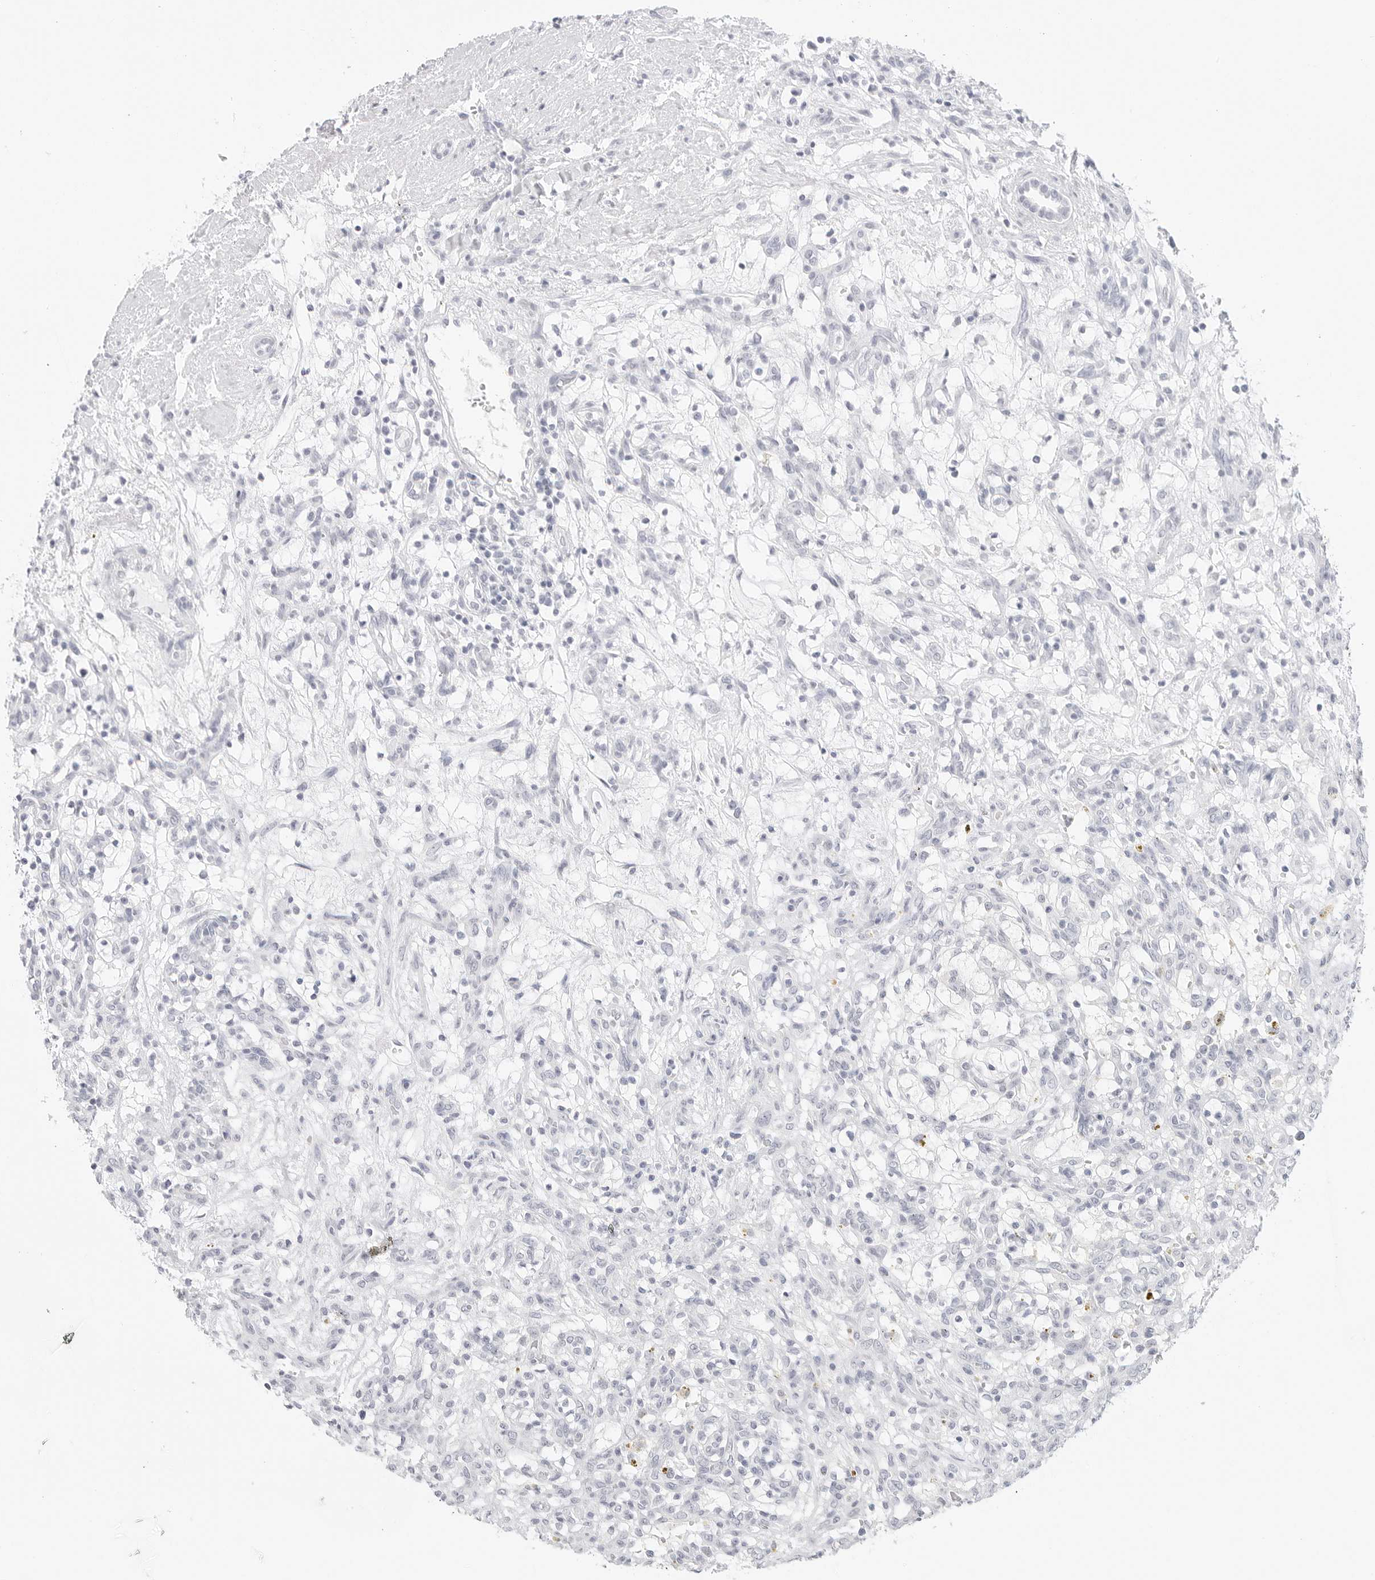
{"staining": {"intensity": "negative", "quantity": "none", "location": "none"}, "tissue": "renal cancer", "cell_type": "Tumor cells", "image_type": "cancer", "snomed": [{"axis": "morphology", "description": "Adenocarcinoma, NOS"}, {"axis": "topography", "description": "Kidney"}], "caption": "High power microscopy micrograph of an immunohistochemistry micrograph of renal cancer, revealing no significant staining in tumor cells. (Stains: DAB immunohistochemistry with hematoxylin counter stain, Microscopy: brightfield microscopy at high magnification).", "gene": "HMGCS2", "patient": {"sex": "female", "age": 57}}